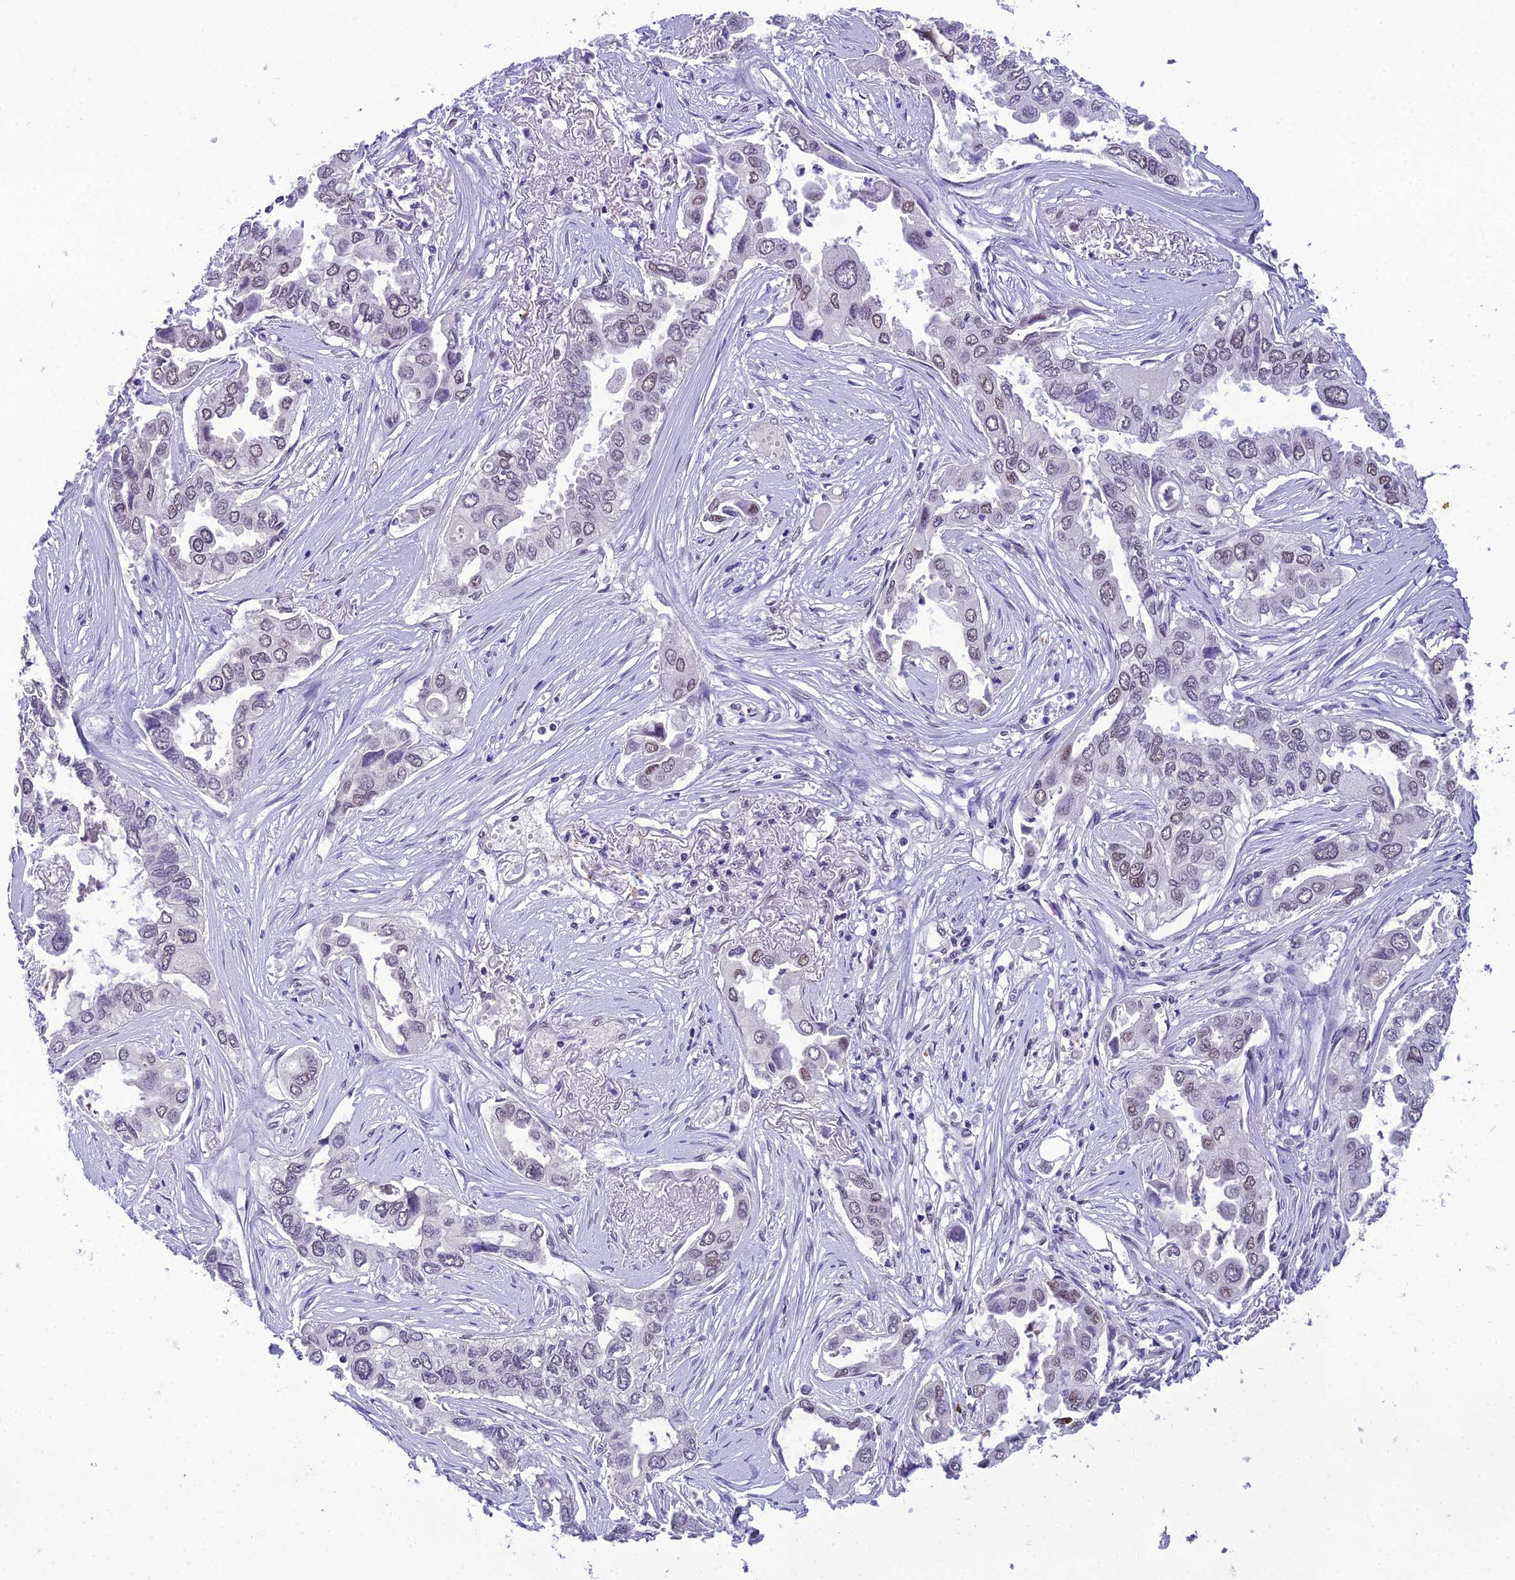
{"staining": {"intensity": "weak", "quantity": "<25%", "location": "nuclear"}, "tissue": "lung cancer", "cell_type": "Tumor cells", "image_type": "cancer", "snomed": [{"axis": "morphology", "description": "Adenocarcinoma, NOS"}, {"axis": "topography", "description": "Lung"}], "caption": "Micrograph shows no protein expression in tumor cells of lung adenocarcinoma tissue.", "gene": "SH3RF3", "patient": {"sex": "female", "age": 76}}